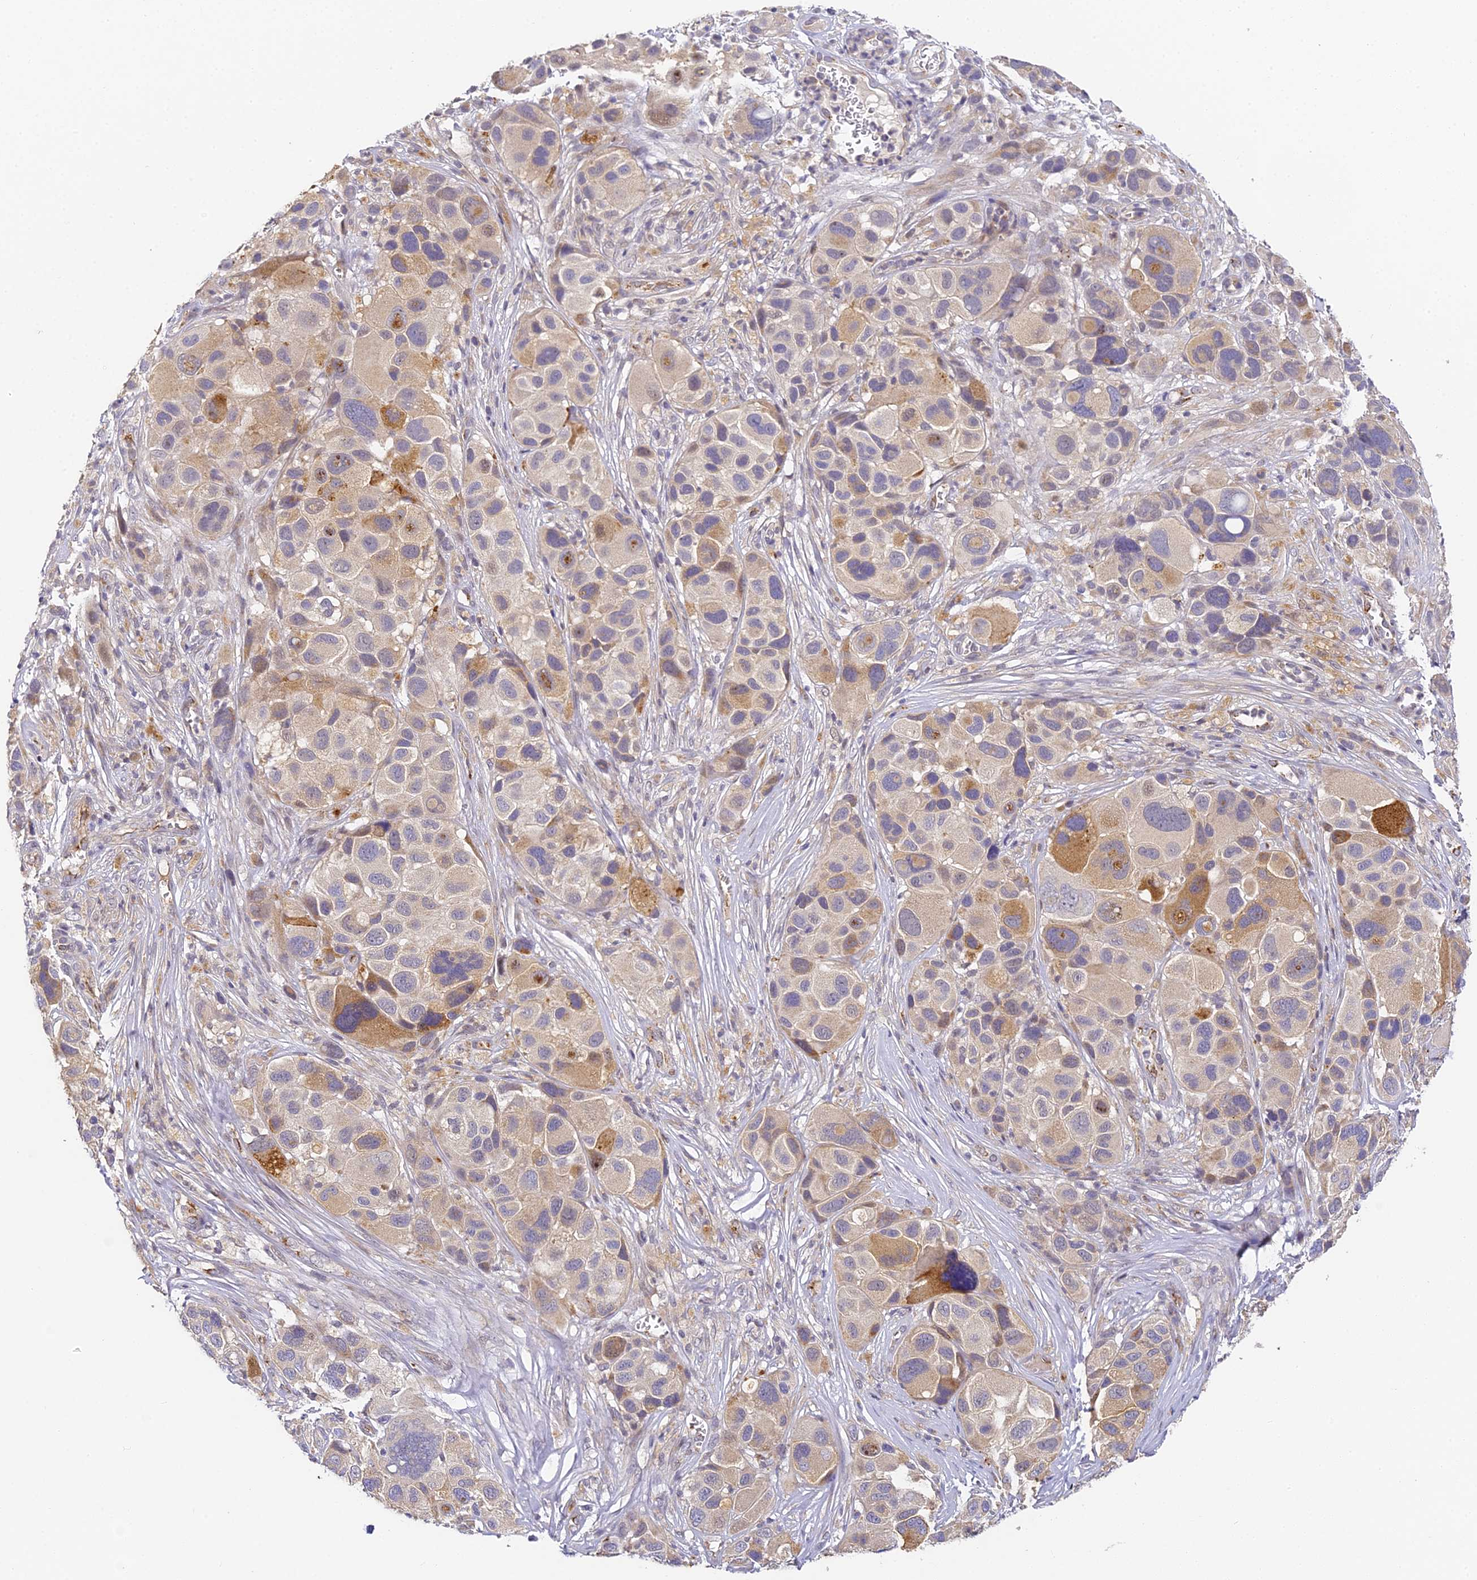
{"staining": {"intensity": "weak", "quantity": "25%-75%", "location": "cytoplasmic/membranous"}, "tissue": "melanoma", "cell_type": "Tumor cells", "image_type": "cancer", "snomed": [{"axis": "morphology", "description": "Malignant melanoma, NOS"}, {"axis": "topography", "description": "Skin of trunk"}], "caption": "Immunohistochemistry (IHC) (DAB (3,3'-diaminobenzidine)) staining of human malignant melanoma shows weak cytoplasmic/membranous protein expression in about 25%-75% of tumor cells.", "gene": "DNAAF10", "patient": {"sex": "male", "age": 71}}